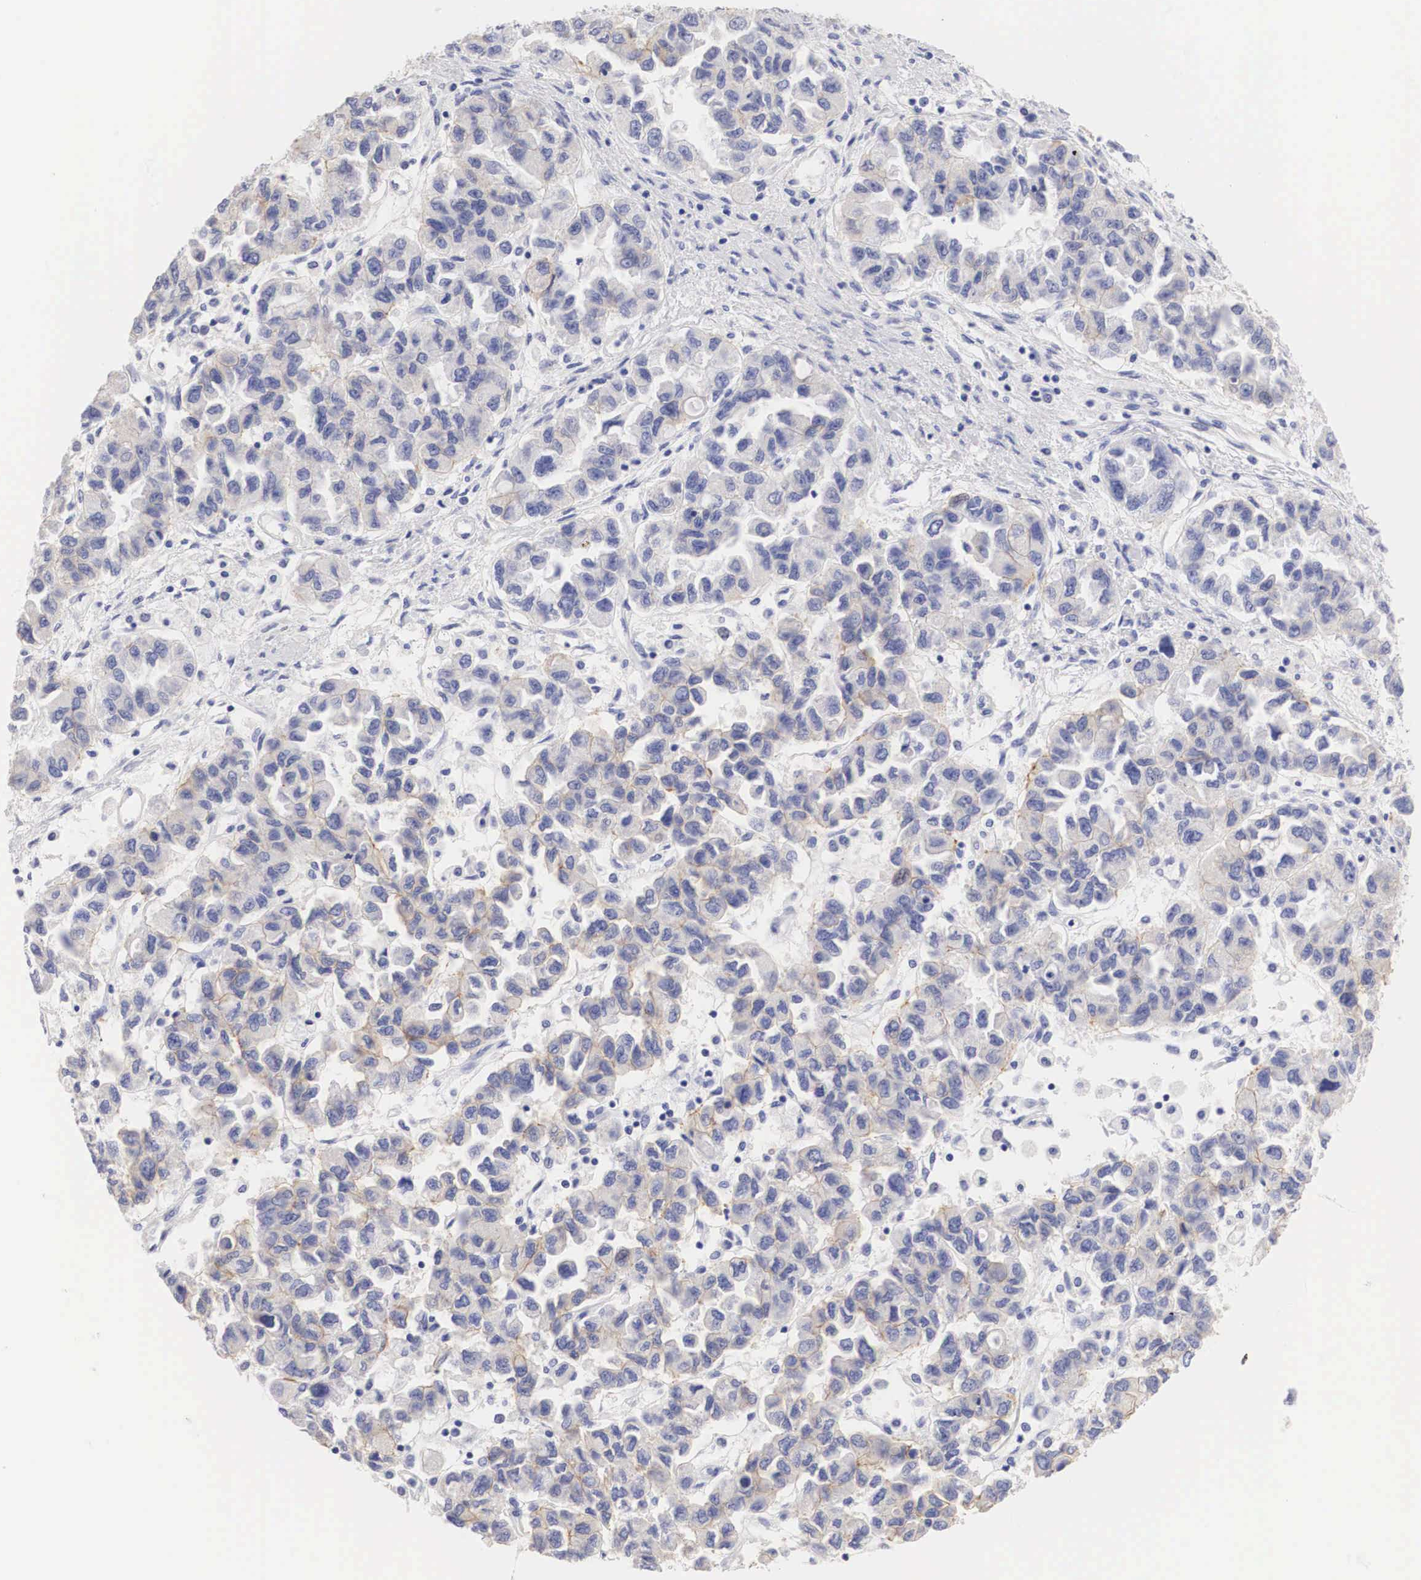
{"staining": {"intensity": "weak", "quantity": "<25%", "location": "cytoplasmic/membranous"}, "tissue": "ovarian cancer", "cell_type": "Tumor cells", "image_type": "cancer", "snomed": [{"axis": "morphology", "description": "Cystadenocarcinoma, serous, NOS"}, {"axis": "topography", "description": "Ovary"}], "caption": "Immunohistochemistry histopathology image of ovarian cancer stained for a protein (brown), which shows no positivity in tumor cells.", "gene": "ERBB2", "patient": {"sex": "female", "age": 84}}